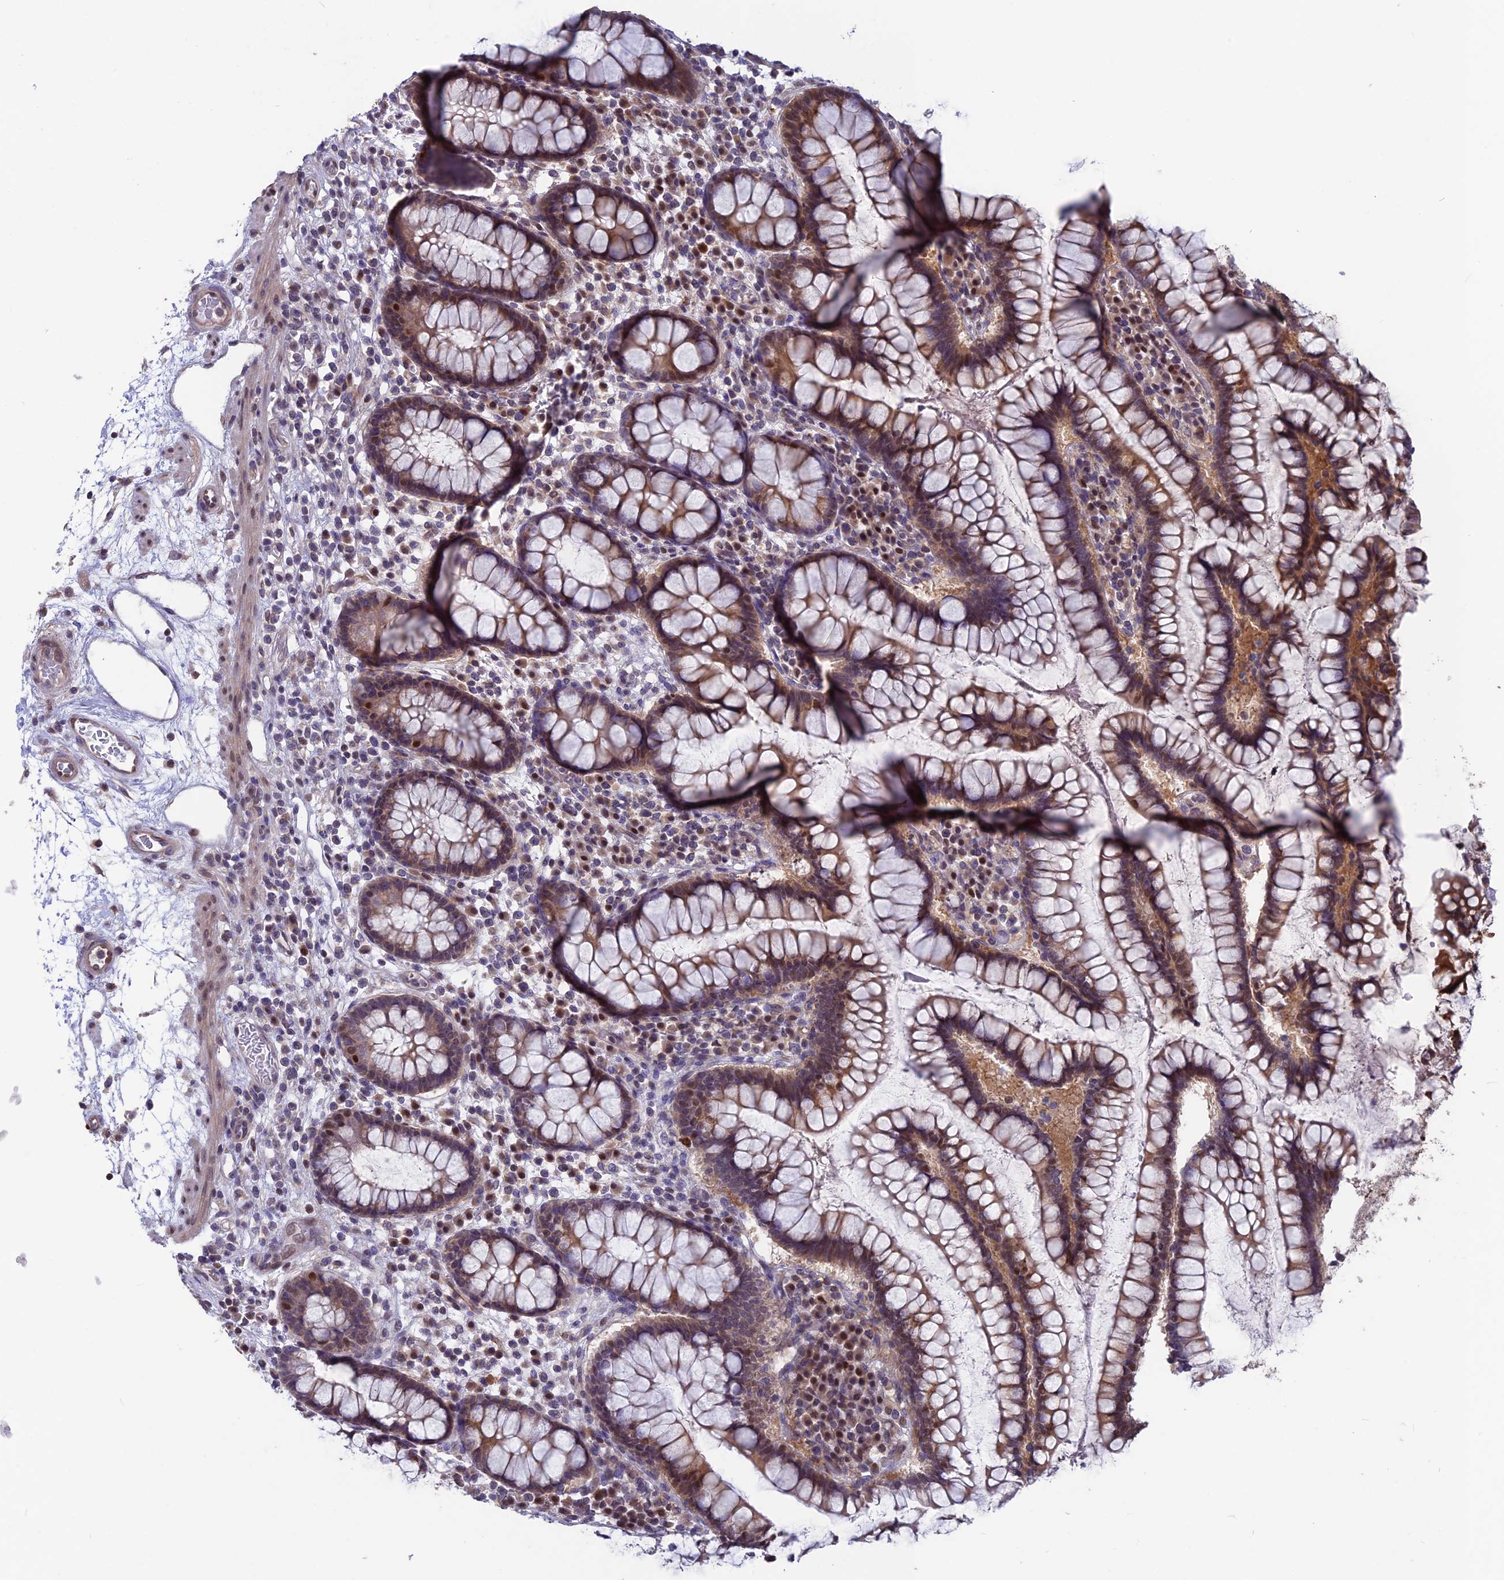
{"staining": {"intensity": "negative", "quantity": "none", "location": "none"}, "tissue": "colon", "cell_type": "Endothelial cells", "image_type": "normal", "snomed": [{"axis": "morphology", "description": "Normal tissue, NOS"}, {"axis": "topography", "description": "Colon"}], "caption": "This histopathology image is of unremarkable colon stained with immunohistochemistry to label a protein in brown with the nuclei are counter-stained blue. There is no expression in endothelial cells.", "gene": "MAST2", "patient": {"sex": "female", "age": 79}}